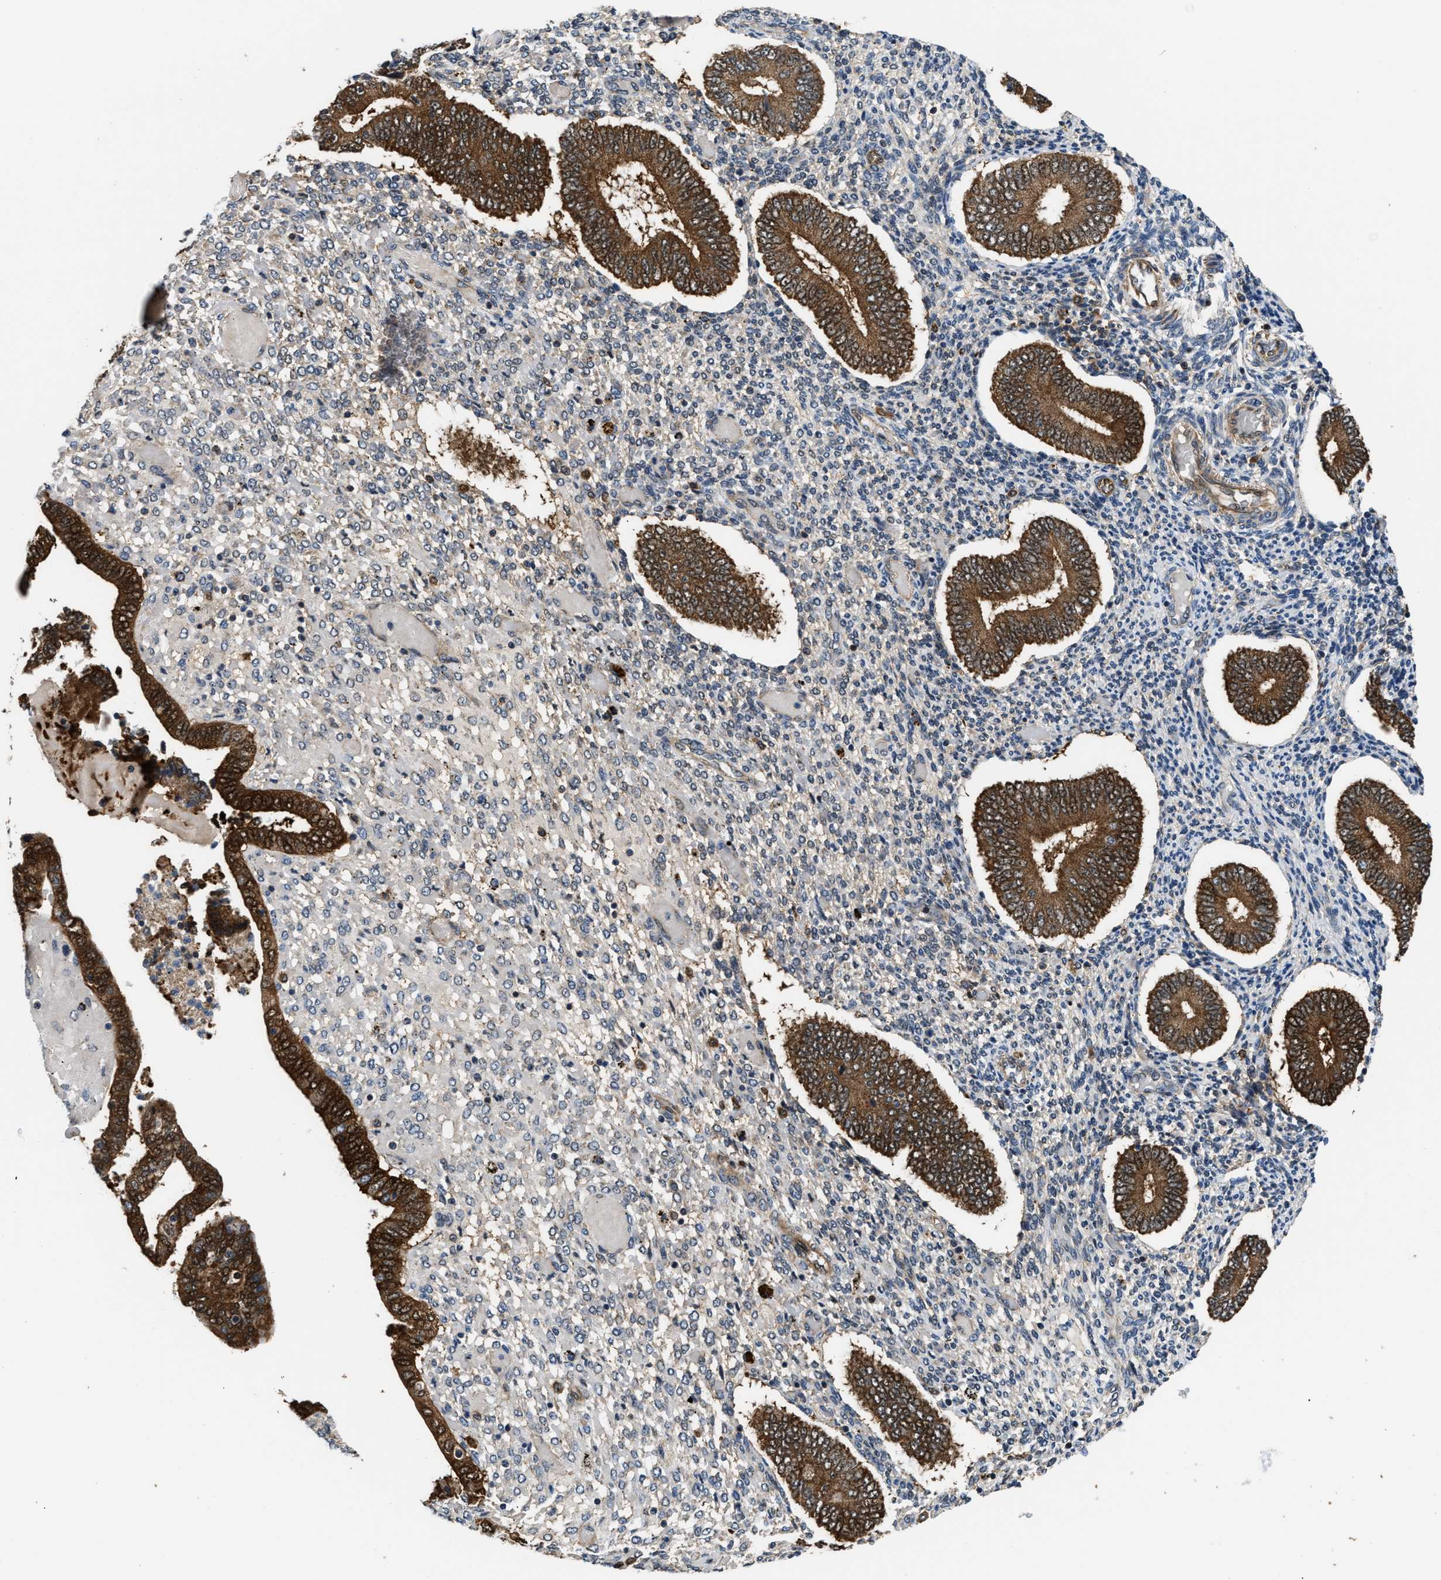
{"staining": {"intensity": "negative", "quantity": "none", "location": "none"}, "tissue": "endometrium", "cell_type": "Cells in endometrial stroma", "image_type": "normal", "snomed": [{"axis": "morphology", "description": "Normal tissue, NOS"}, {"axis": "topography", "description": "Endometrium"}], "caption": "Protein analysis of unremarkable endometrium reveals no significant expression in cells in endometrial stroma. (DAB (3,3'-diaminobenzidine) immunohistochemistry (IHC) with hematoxylin counter stain).", "gene": "PPA1", "patient": {"sex": "female", "age": 42}}